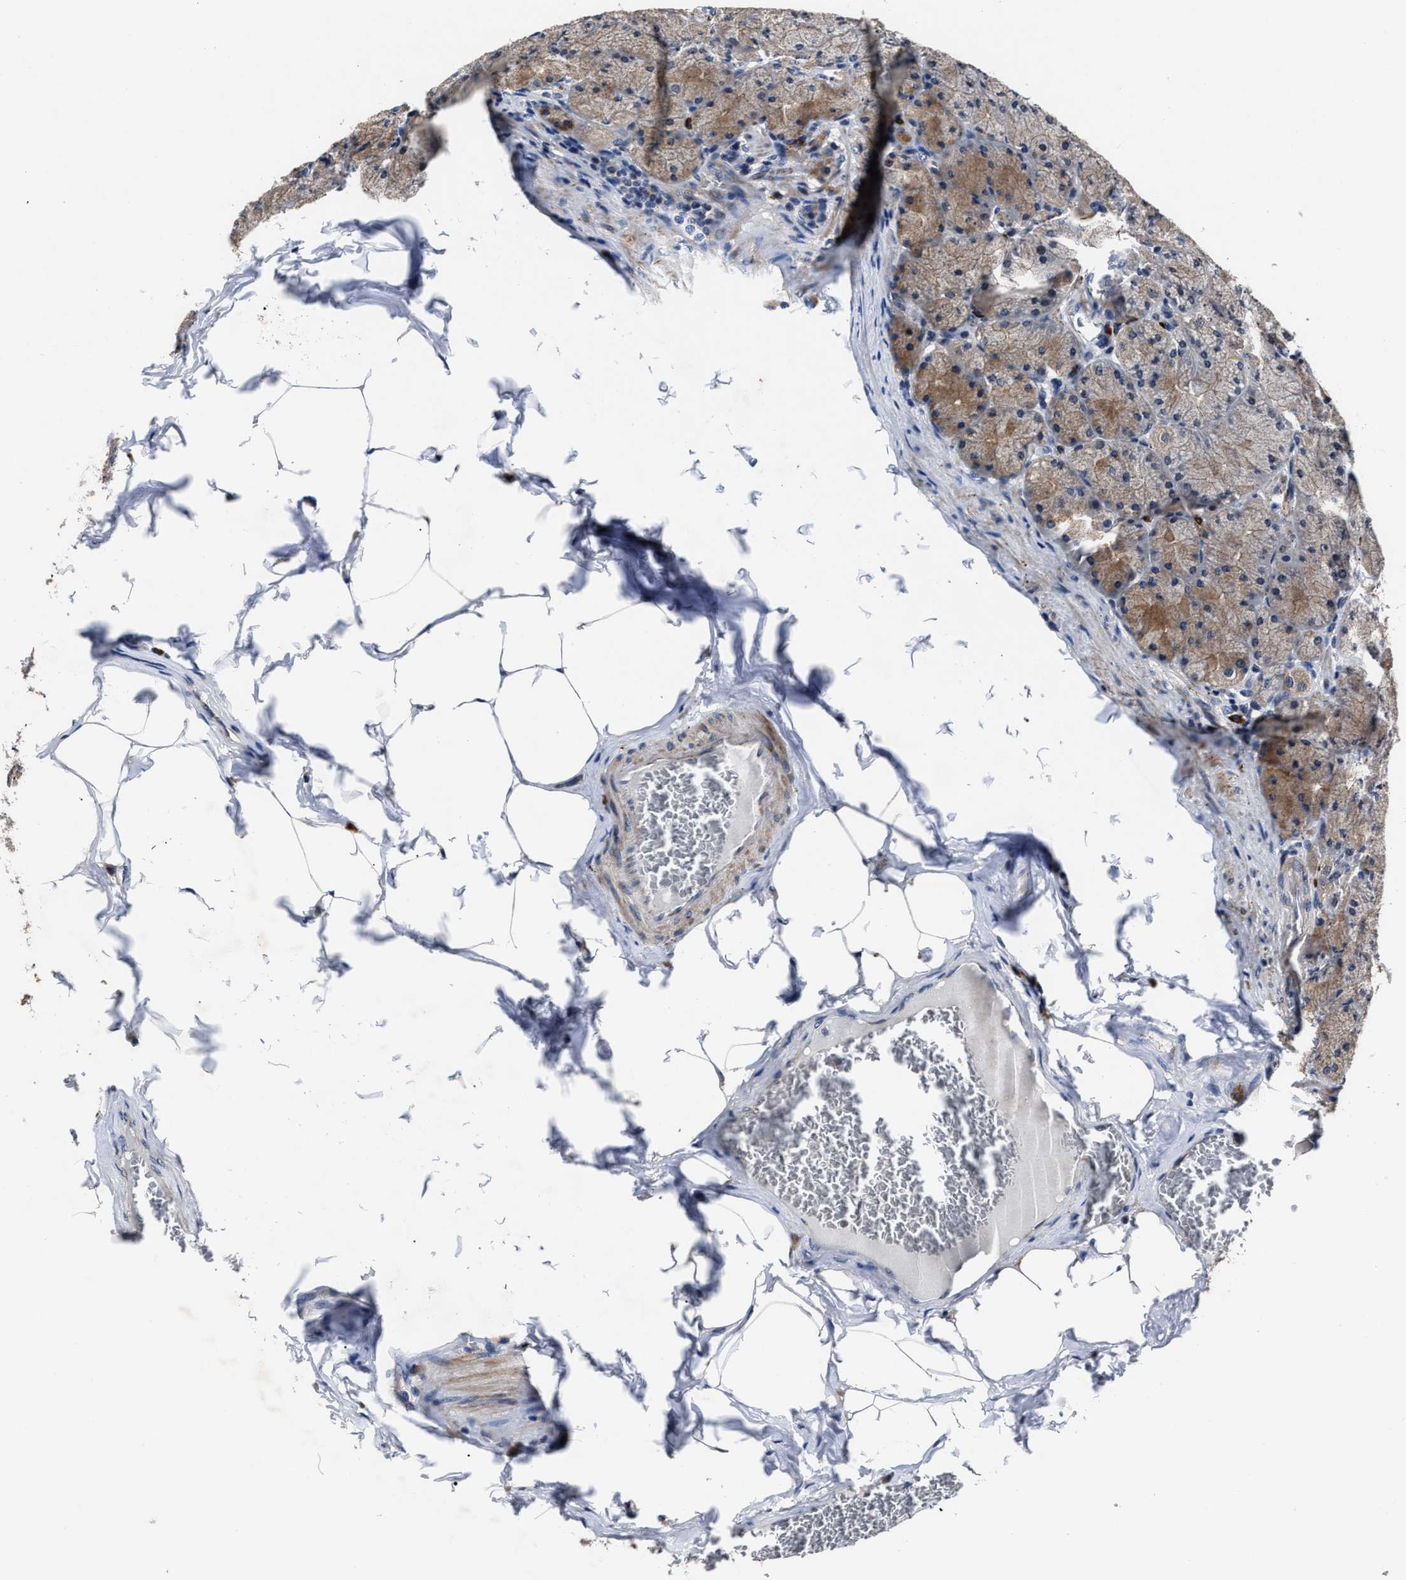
{"staining": {"intensity": "moderate", "quantity": ">75%", "location": "cytoplasmic/membranous"}, "tissue": "stomach", "cell_type": "Glandular cells", "image_type": "normal", "snomed": [{"axis": "morphology", "description": "Normal tissue, NOS"}, {"axis": "topography", "description": "Stomach, upper"}], "caption": "There is medium levels of moderate cytoplasmic/membranous expression in glandular cells of benign stomach, as demonstrated by immunohistochemical staining (brown color).", "gene": "RSBN1L", "patient": {"sex": "female", "age": 56}}